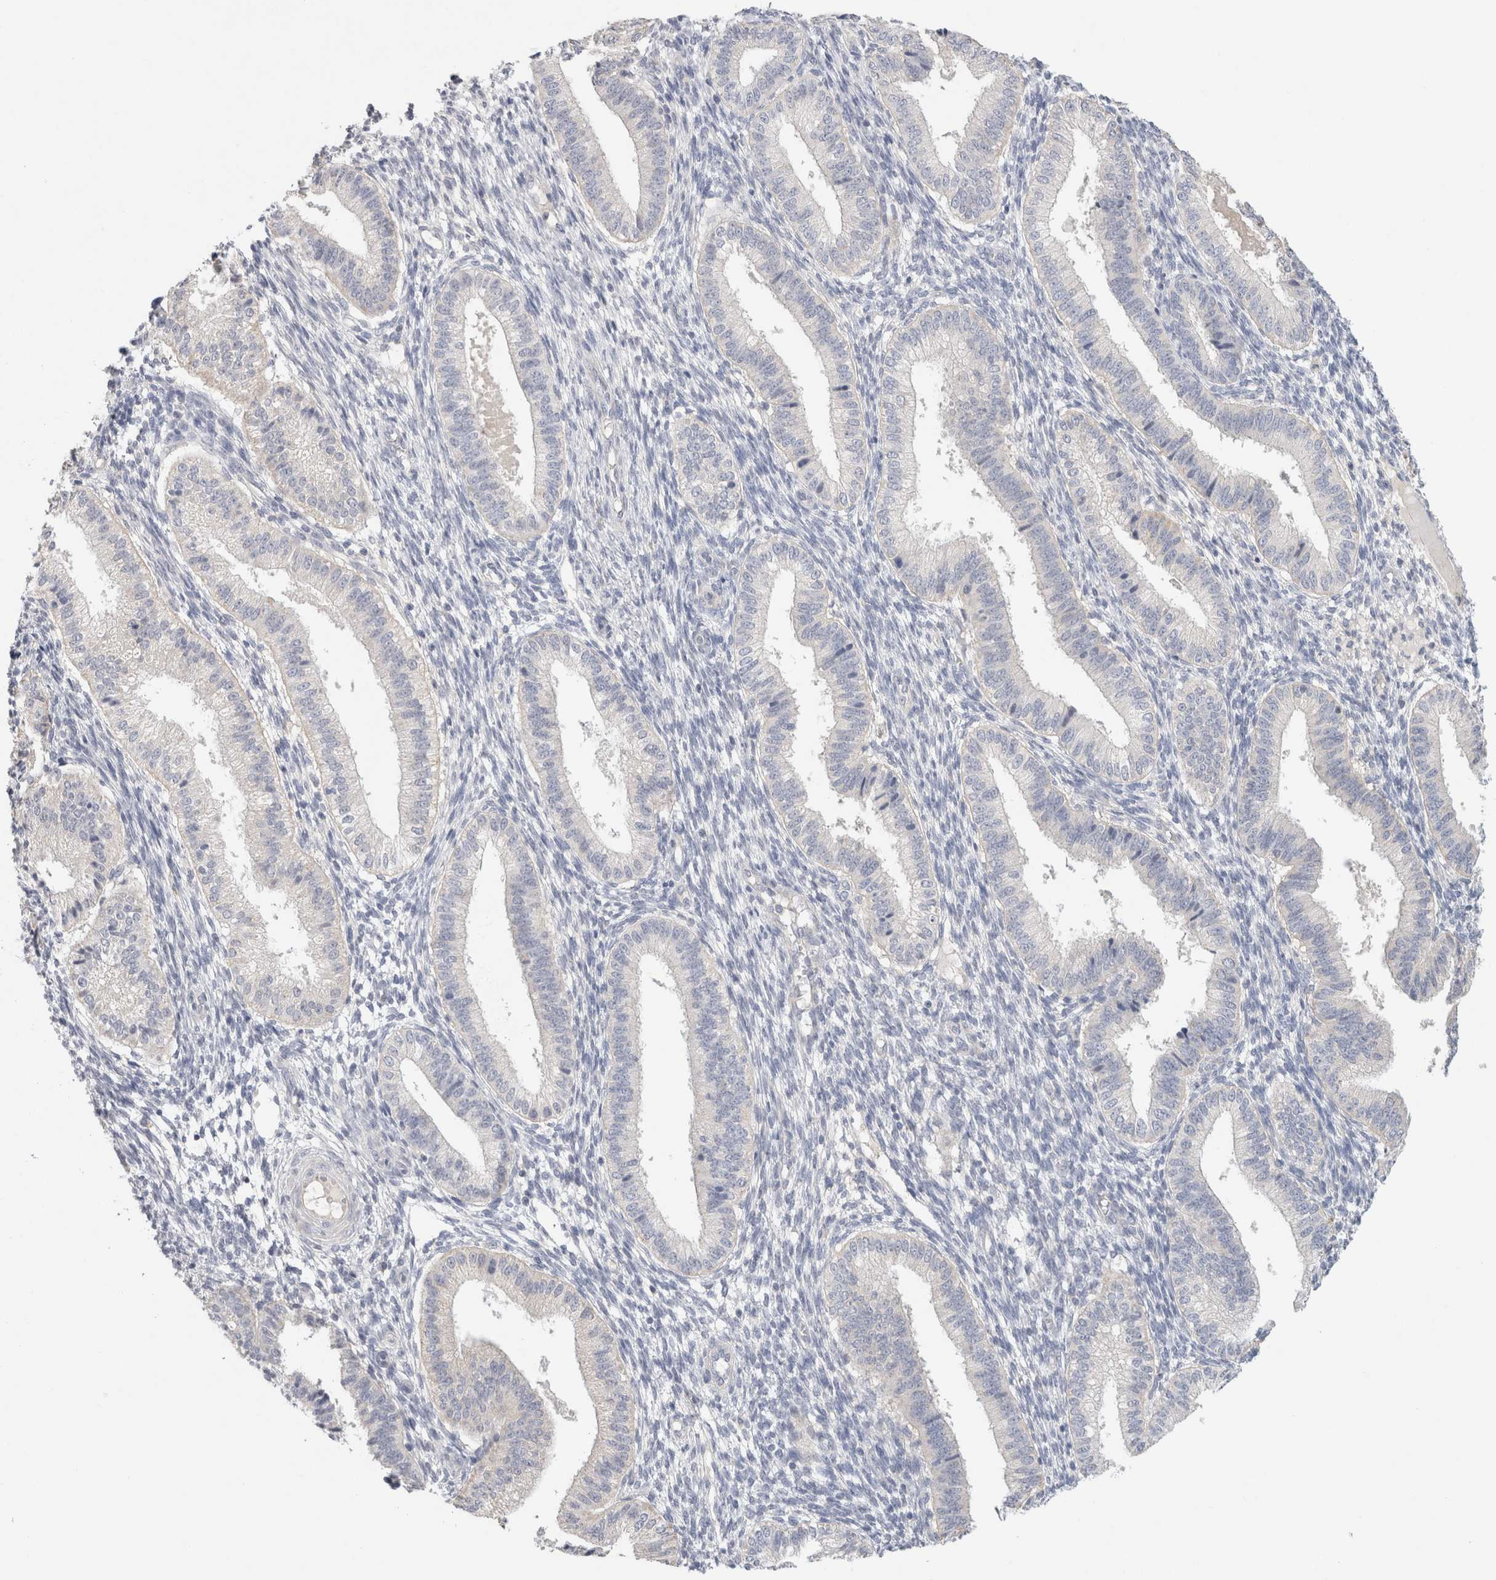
{"staining": {"intensity": "negative", "quantity": "none", "location": "none"}, "tissue": "endometrium", "cell_type": "Cells in endometrial stroma", "image_type": "normal", "snomed": [{"axis": "morphology", "description": "Normal tissue, NOS"}, {"axis": "topography", "description": "Endometrium"}], "caption": "High magnification brightfield microscopy of normal endometrium stained with DAB (3,3'-diaminobenzidine) (brown) and counterstained with hematoxylin (blue): cells in endometrial stroma show no significant expression.", "gene": "MPP2", "patient": {"sex": "female", "age": 39}}